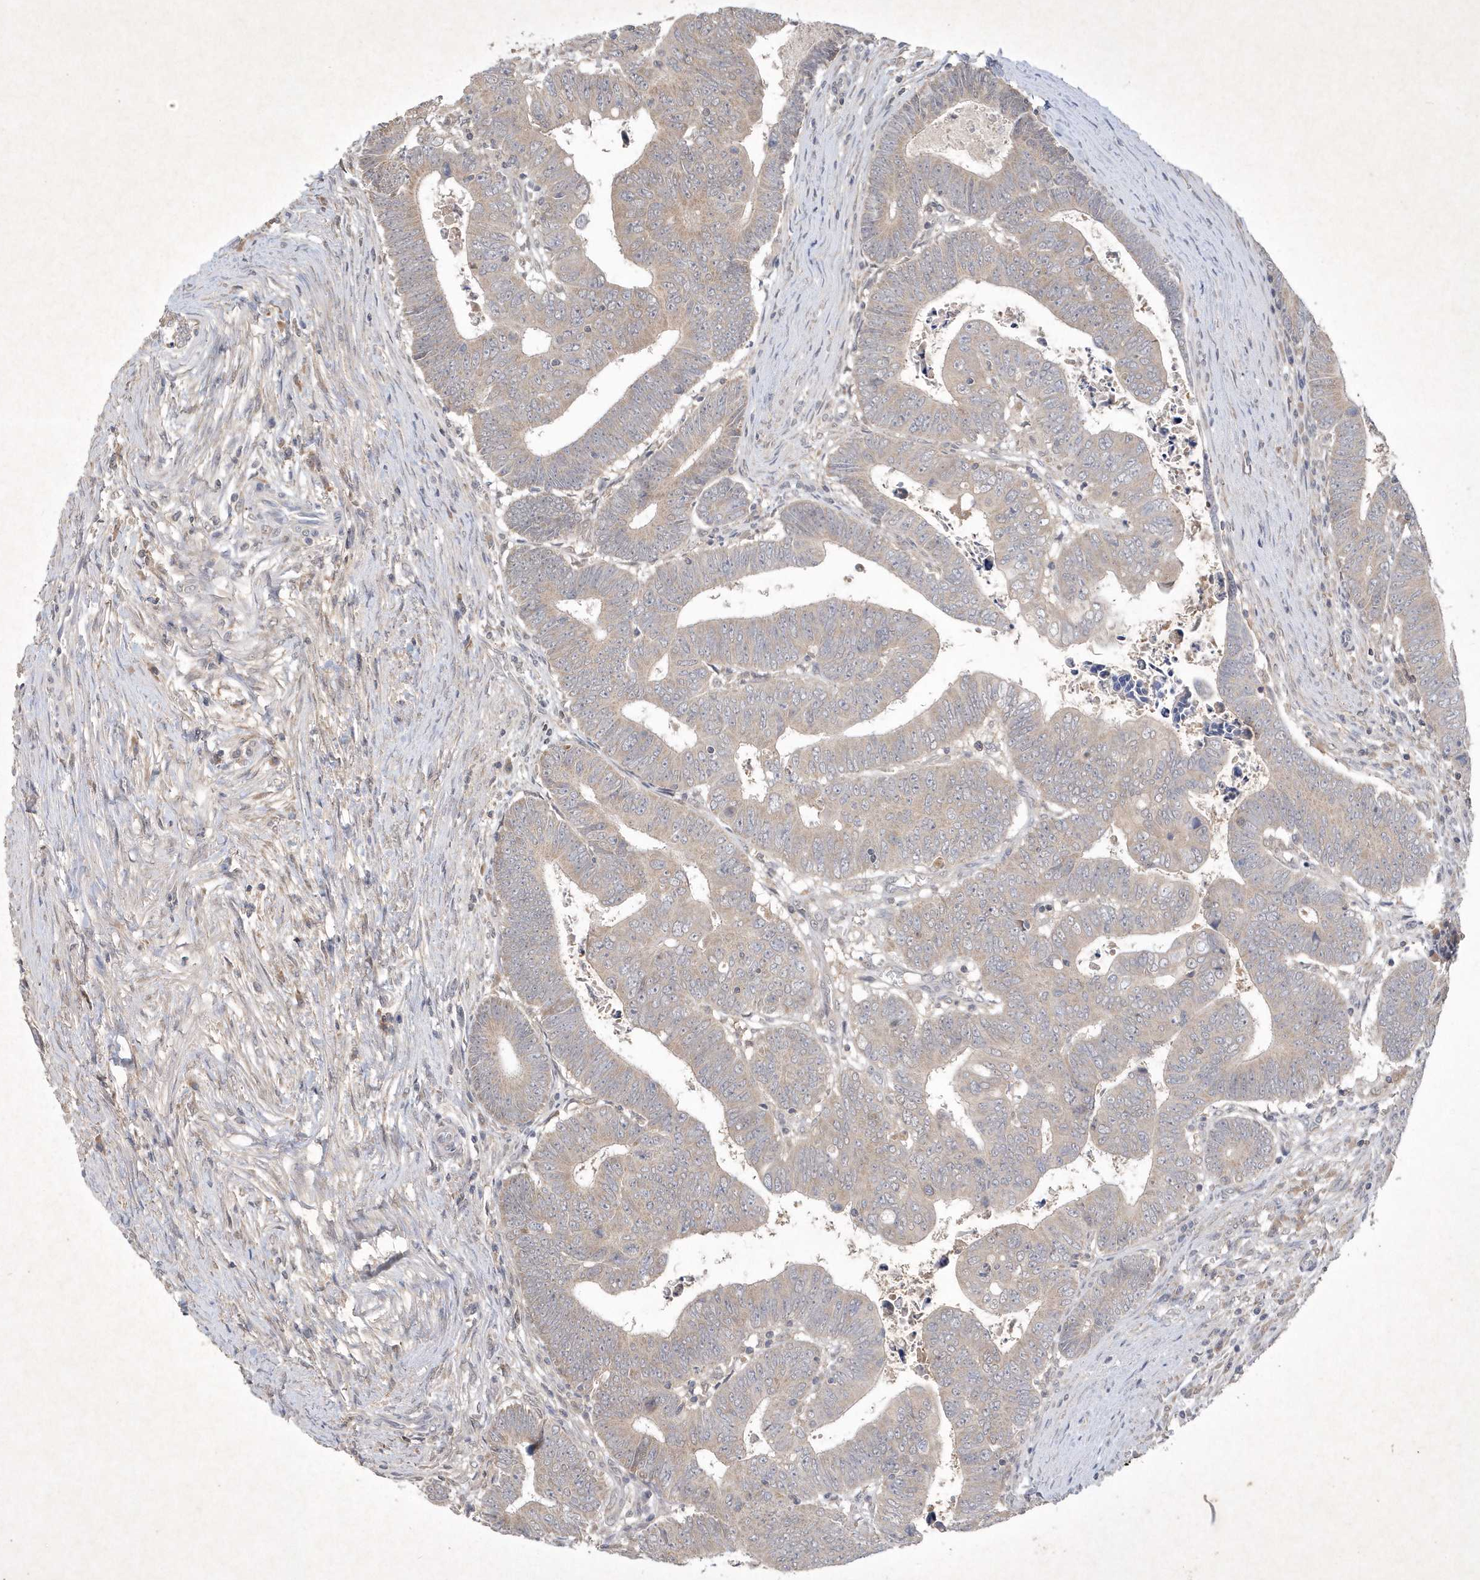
{"staining": {"intensity": "weak", "quantity": "<25%", "location": "cytoplasmic/membranous"}, "tissue": "colorectal cancer", "cell_type": "Tumor cells", "image_type": "cancer", "snomed": [{"axis": "morphology", "description": "Normal tissue, NOS"}, {"axis": "morphology", "description": "Adenocarcinoma, NOS"}, {"axis": "topography", "description": "Rectum"}], "caption": "The IHC micrograph has no significant positivity in tumor cells of colorectal cancer (adenocarcinoma) tissue.", "gene": "AKR7A2", "patient": {"sex": "female", "age": 65}}